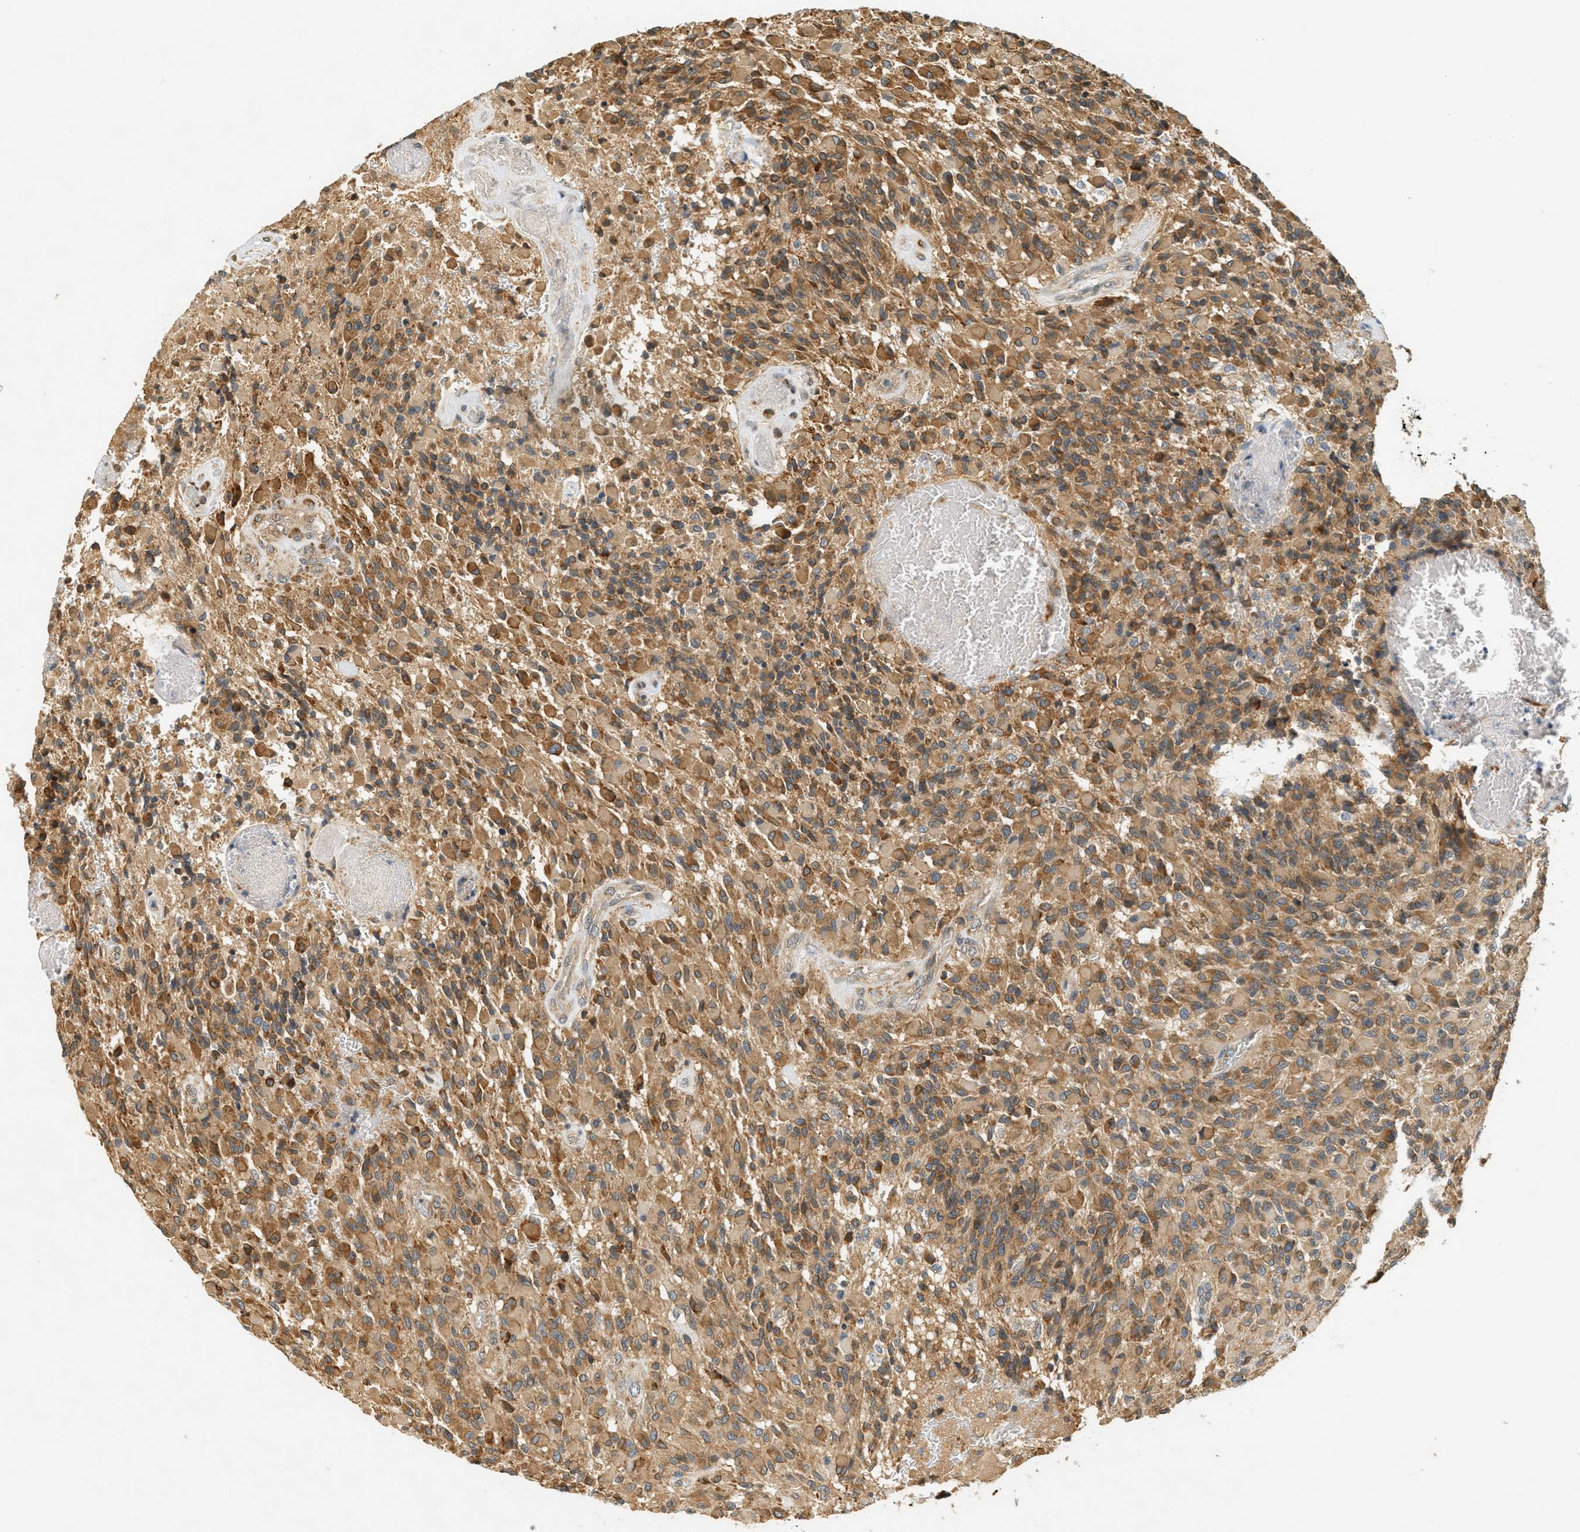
{"staining": {"intensity": "moderate", "quantity": ">75%", "location": "cytoplasmic/membranous"}, "tissue": "glioma", "cell_type": "Tumor cells", "image_type": "cancer", "snomed": [{"axis": "morphology", "description": "Glioma, malignant, High grade"}, {"axis": "topography", "description": "Brain"}], "caption": "A histopathology image of malignant glioma (high-grade) stained for a protein shows moderate cytoplasmic/membranous brown staining in tumor cells.", "gene": "PDK1", "patient": {"sex": "male", "age": 71}}